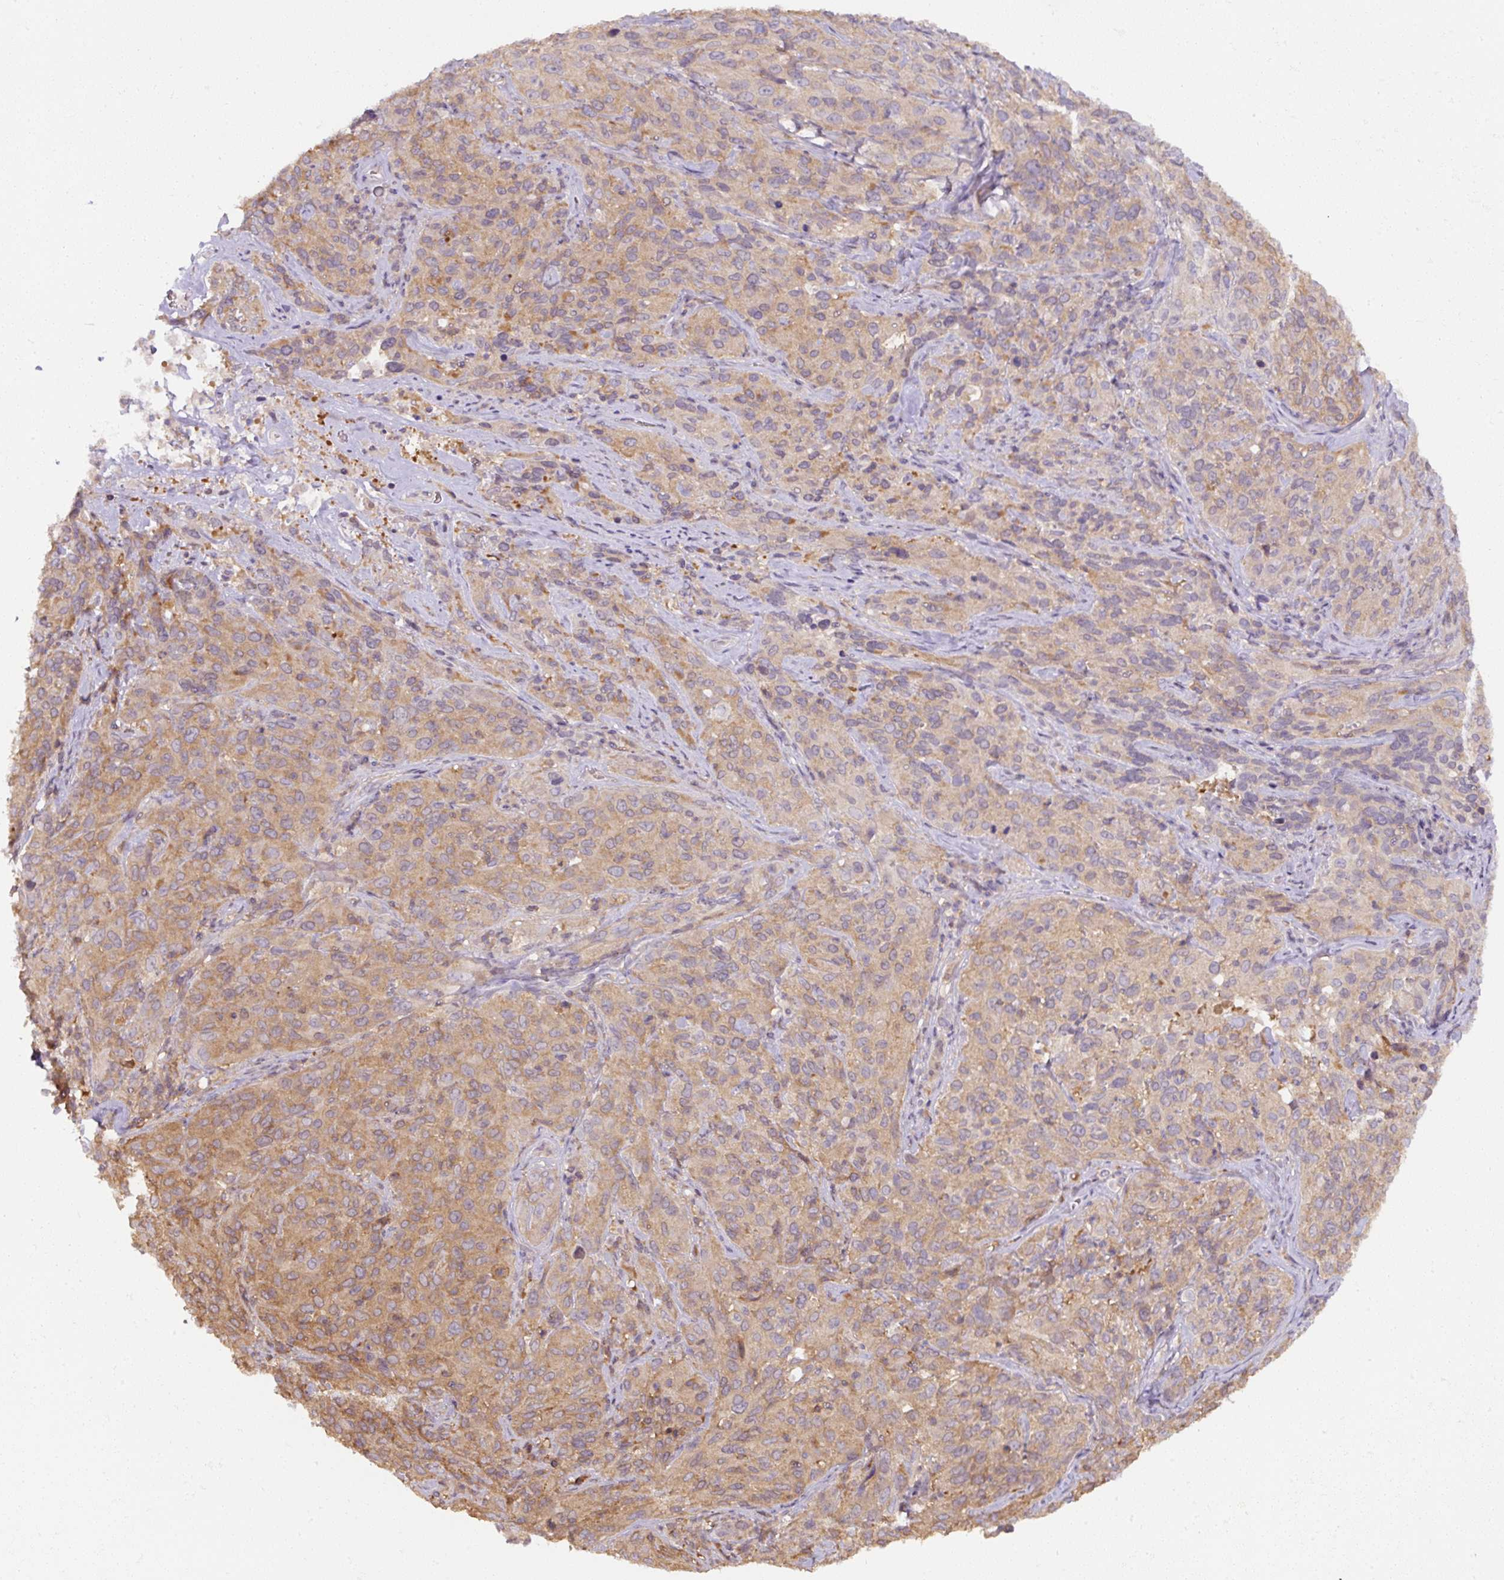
{"staining": {"intensity": "moderate", "quantity": ">75%", "location": "cytoplasmic/membranous"}, "tissue": "cervical cancer", "cell_type": "Tumor cells", "image_type": "cancer", "snomed": [{"axis": "morphology", "description": "Squamous cell carcinoma, NOS"}, {"axis": "topography", "description": "Cervix"}], "caption": "About >75% of tumor cells in human squamous cell carcinoma (cervical) demonstrate moderate cytoplasmic/membranous protein staining as visualized by brown immunohistochemical staining.", "gene": "ST13", "patient": {"sex": "female", "age": 51}}